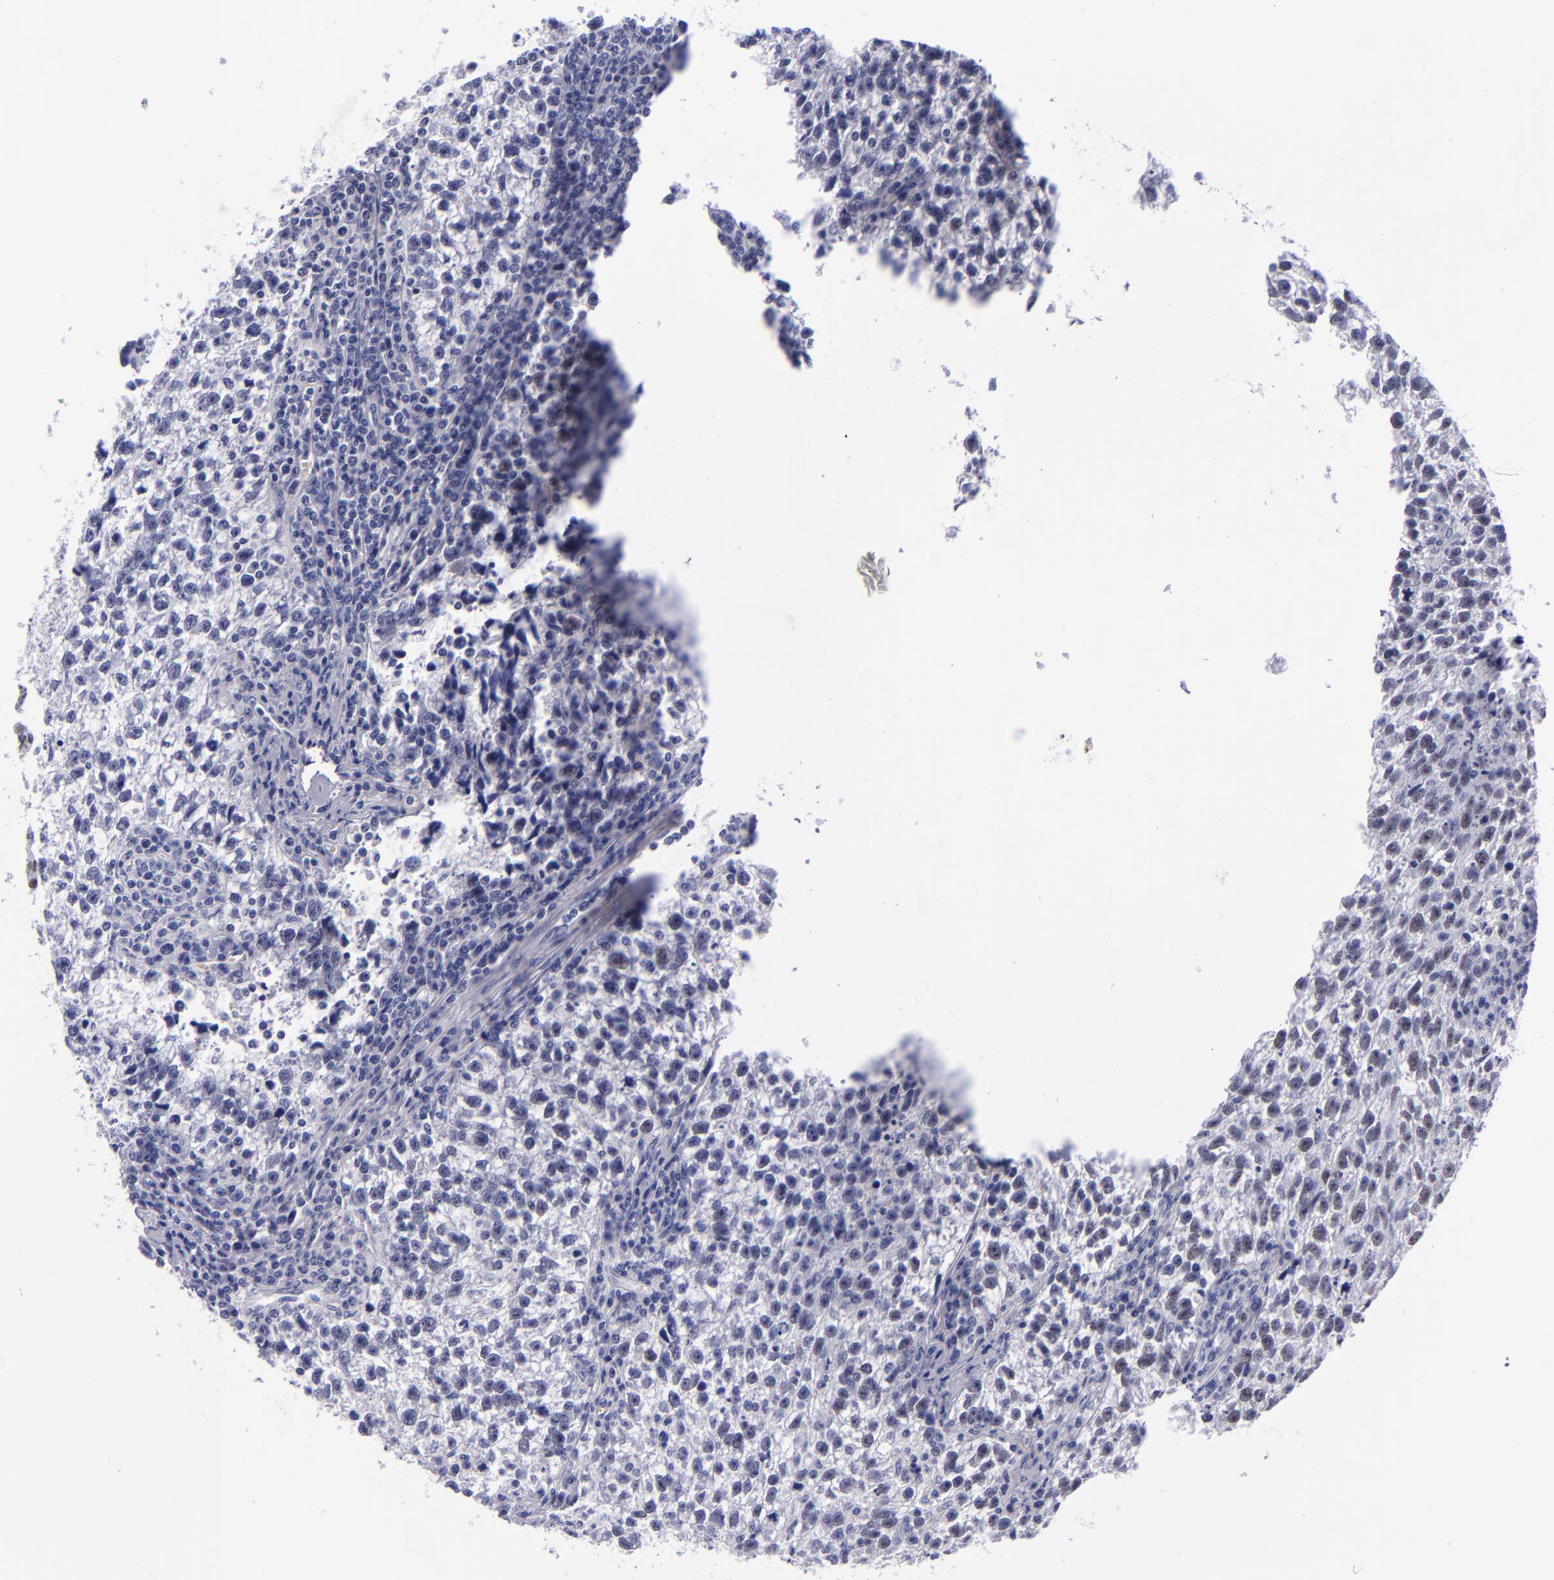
{"staining": {"intensity": "negative", "quantity": "none", "location": "none"}, "tissue": "testis cancer", "cell_type": "Tumor cells", "image_type": "cancer", "snomed": [{"axis": "morphology", "description": "Seminoma, NOS"}, {"axis": "topography", "description": "Testis"}], "caption": "High power microscopy image of an immunohistochemistry (IHC) histopathology image of testis seminoma, revealing no significant staining in tumor cells.", "gene": "MCM7", "patient": {"sex": "male", "age": 38}}